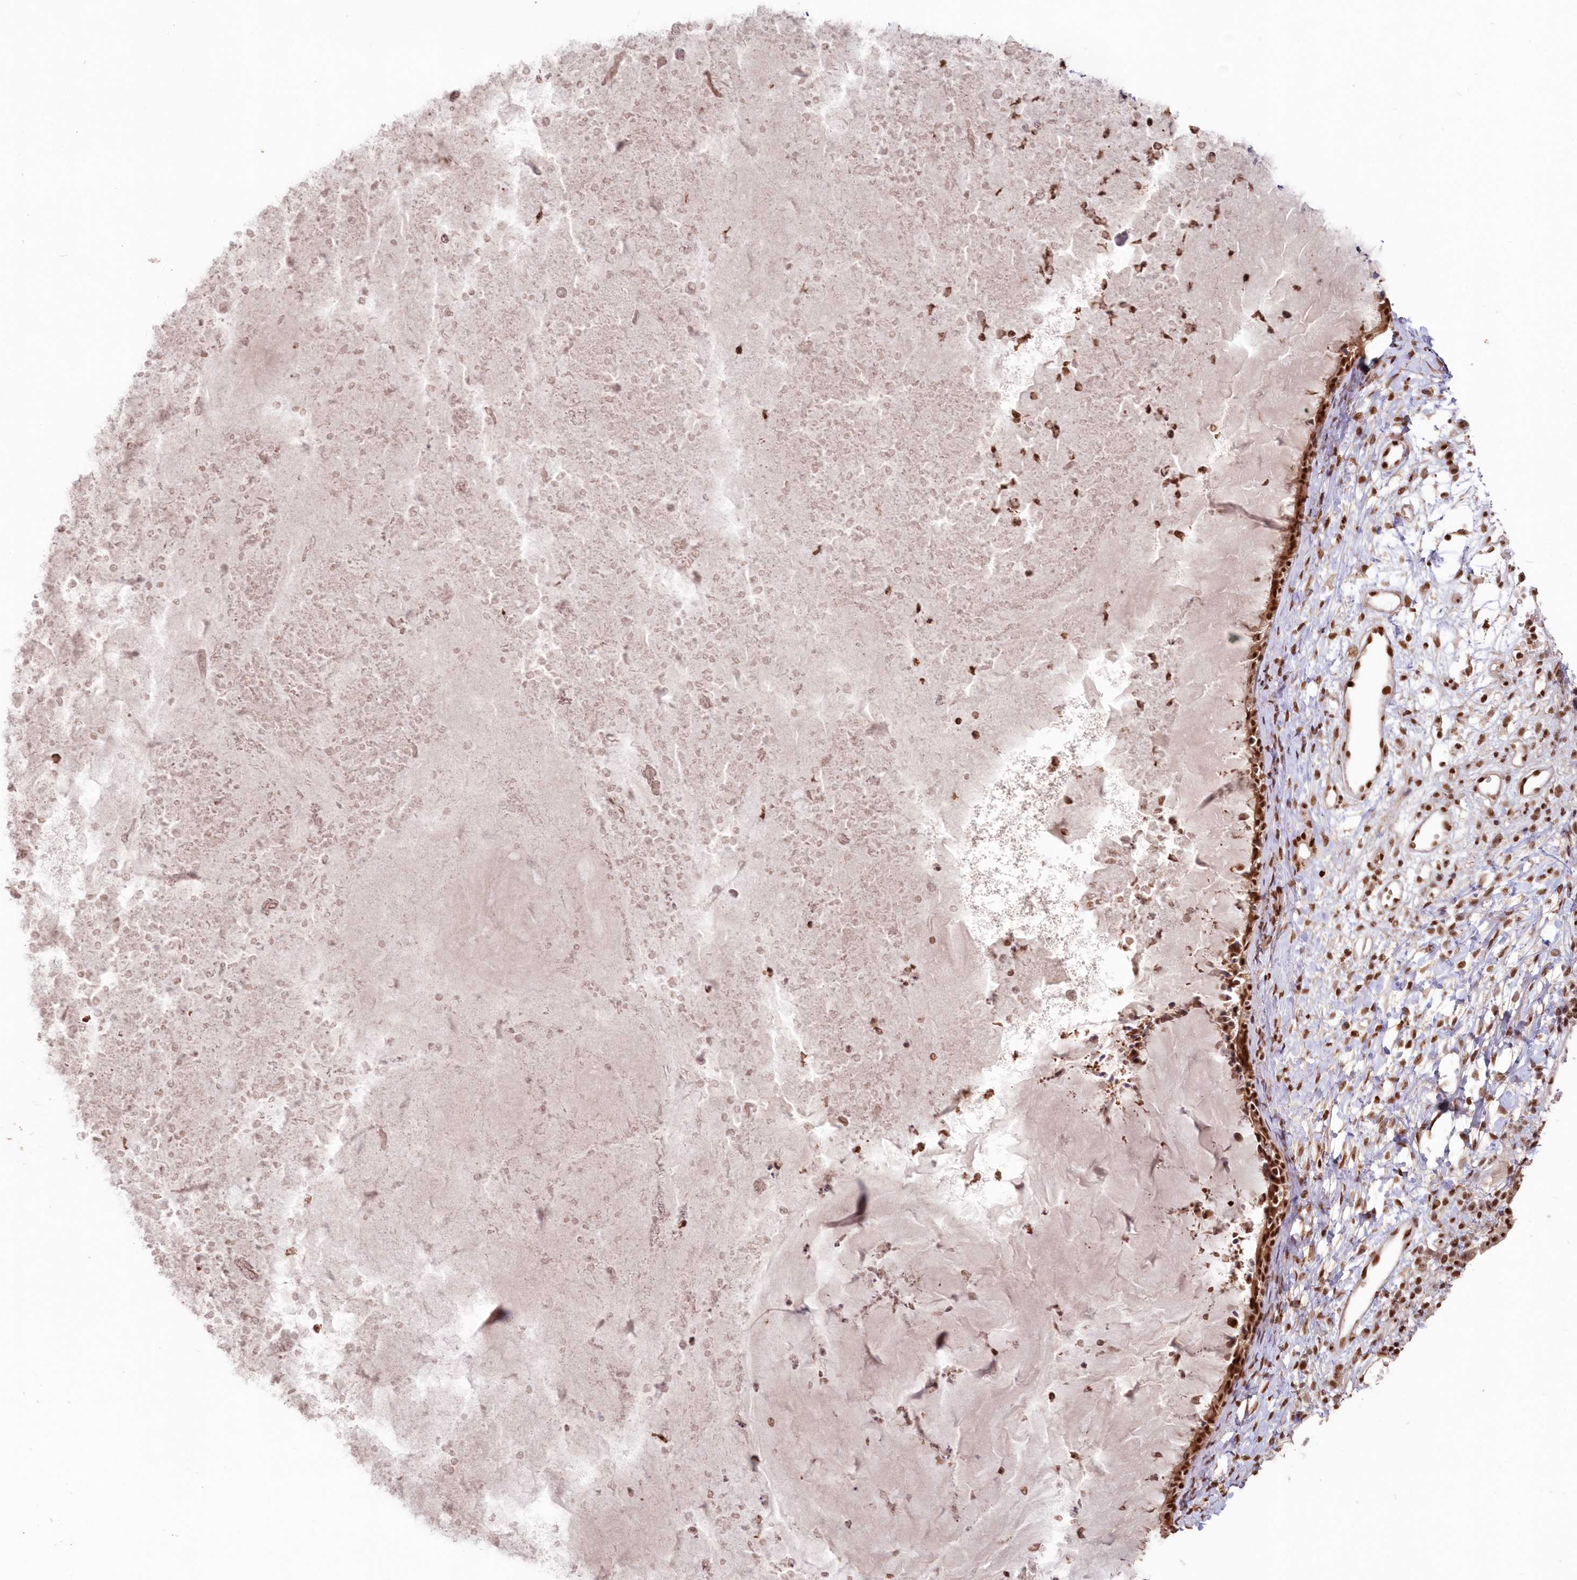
{"staining": {"intensity": "strong", "quantity": ">75%", "location": "cytoplasmic/membranous,nuclear"}, "tissue": "nasopharynx", "cell_type": "Respiratory epithelial cells", "image_type": "normal", "snomed": [{"axis": "morphology", "description": "Normal tissue, NOS"}, {"axis": "topography", "description": "Nasopharynx"}], "caption": "Immunohistochemistry (IHC) image of unremarkable nasopharynx stained for a protein (brown), which displays high levels of strong cytoplasmic/membranous,nuclear expression in about >75% of respiratory epithelial cells.", "gene": "PDS5A", "patient": {"sex": "male", "age": 22}}